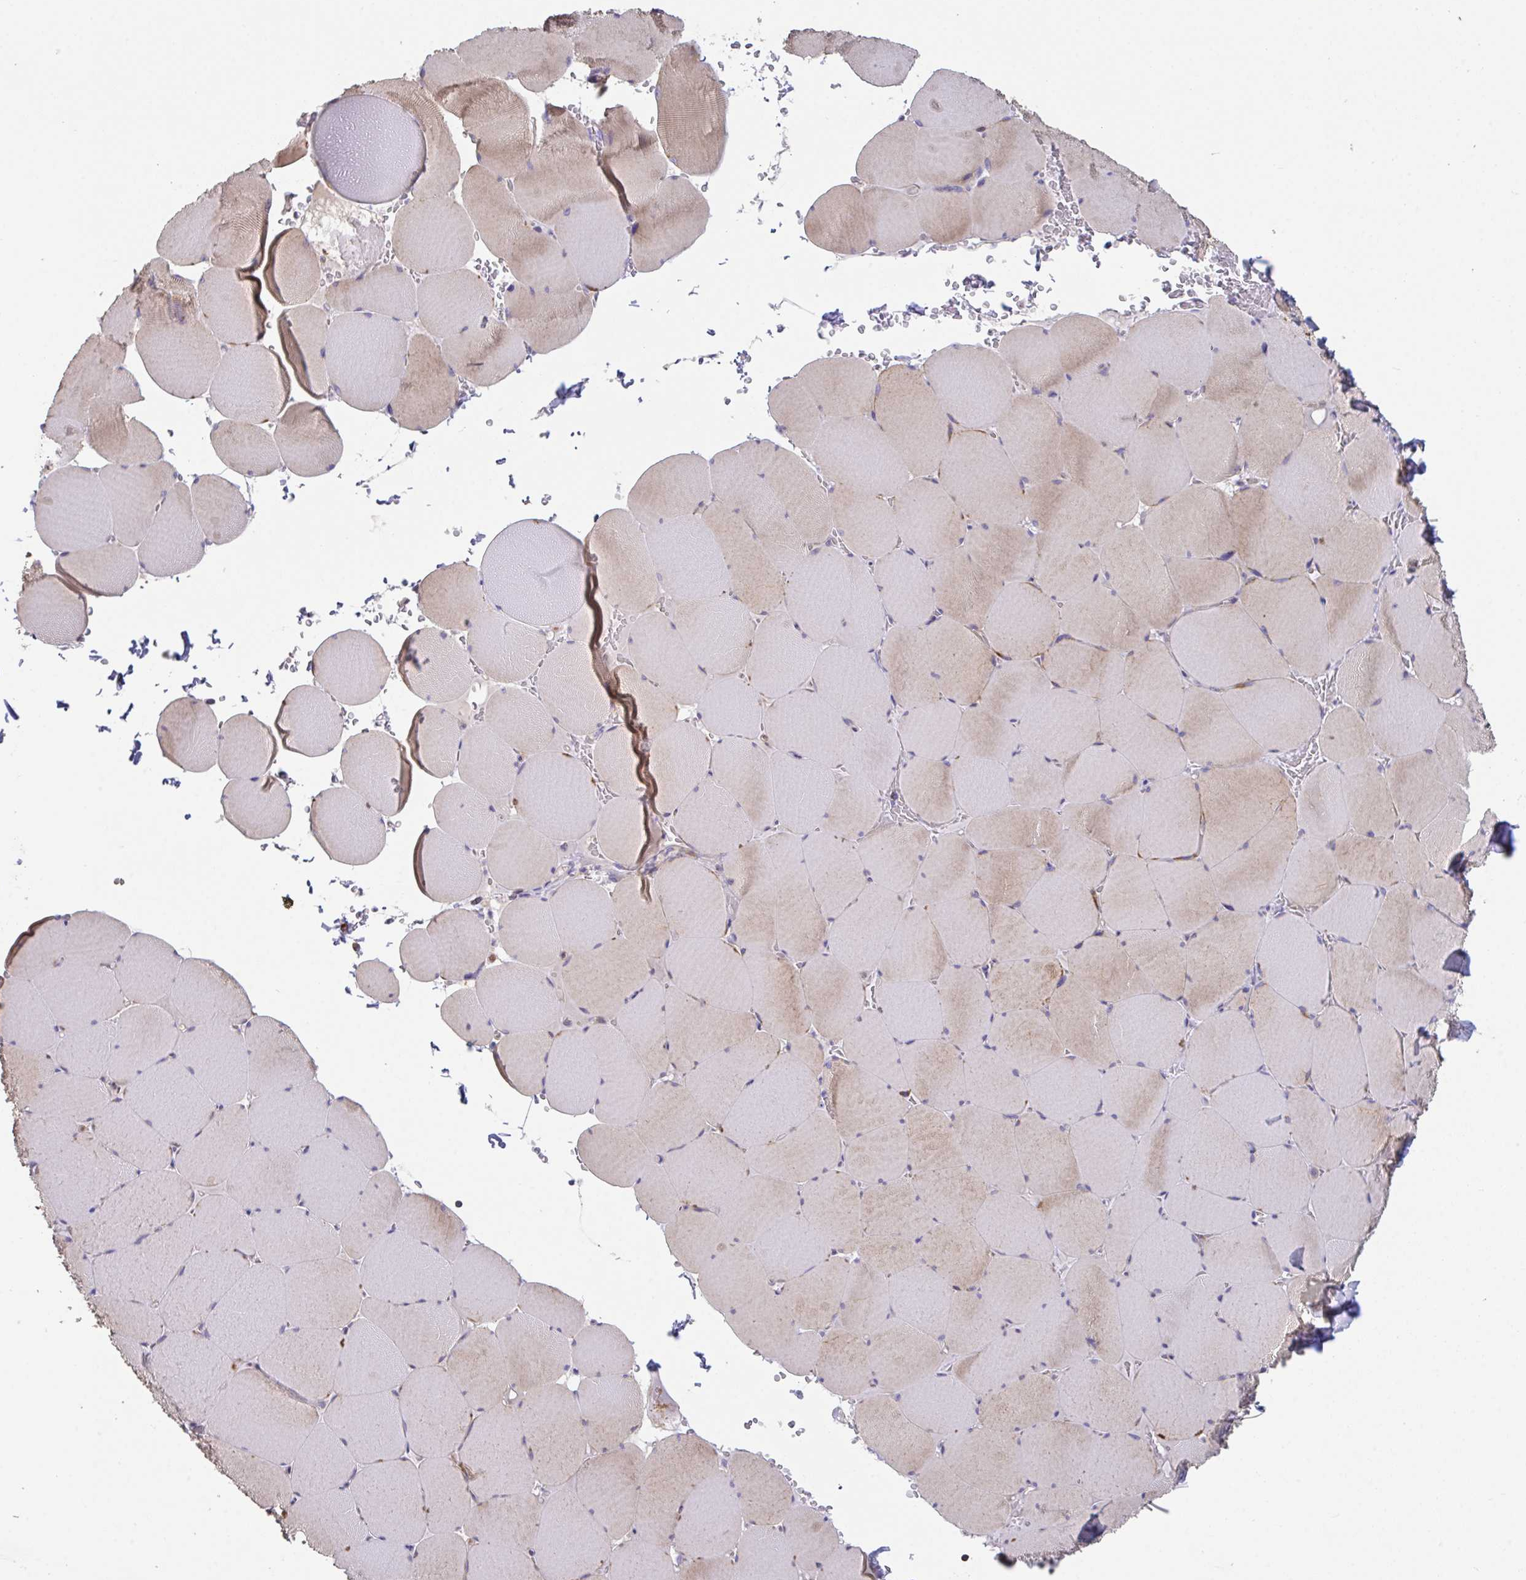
{"staining": {"intensity": "moderate", "quantity": "25%-75%", "location": "cytoplasmic/membranous"}, "tissue": "skeletal muscle", "cell_type": "Myocytes", "image_type": "normal", "snomed": [{"axis": "morphology", "description": "Normal tissue, NOS"}, {"axis": "topography", "description": "Skeletal muscle"}, {"axis": "topography", "description": "Head-Neck"}], "caption": "Protein expression analysis of benign human skeletal muscle reveals moderate cytoplasmic/membranous staining in about 25%-75% of myocytes. (DAB (3,3'-diaminobenzidine) IHC, brown staining for protein, blue staining for nuclei).", "gene": "YARS2", "patient": {"sex": "male", "age": 66}}